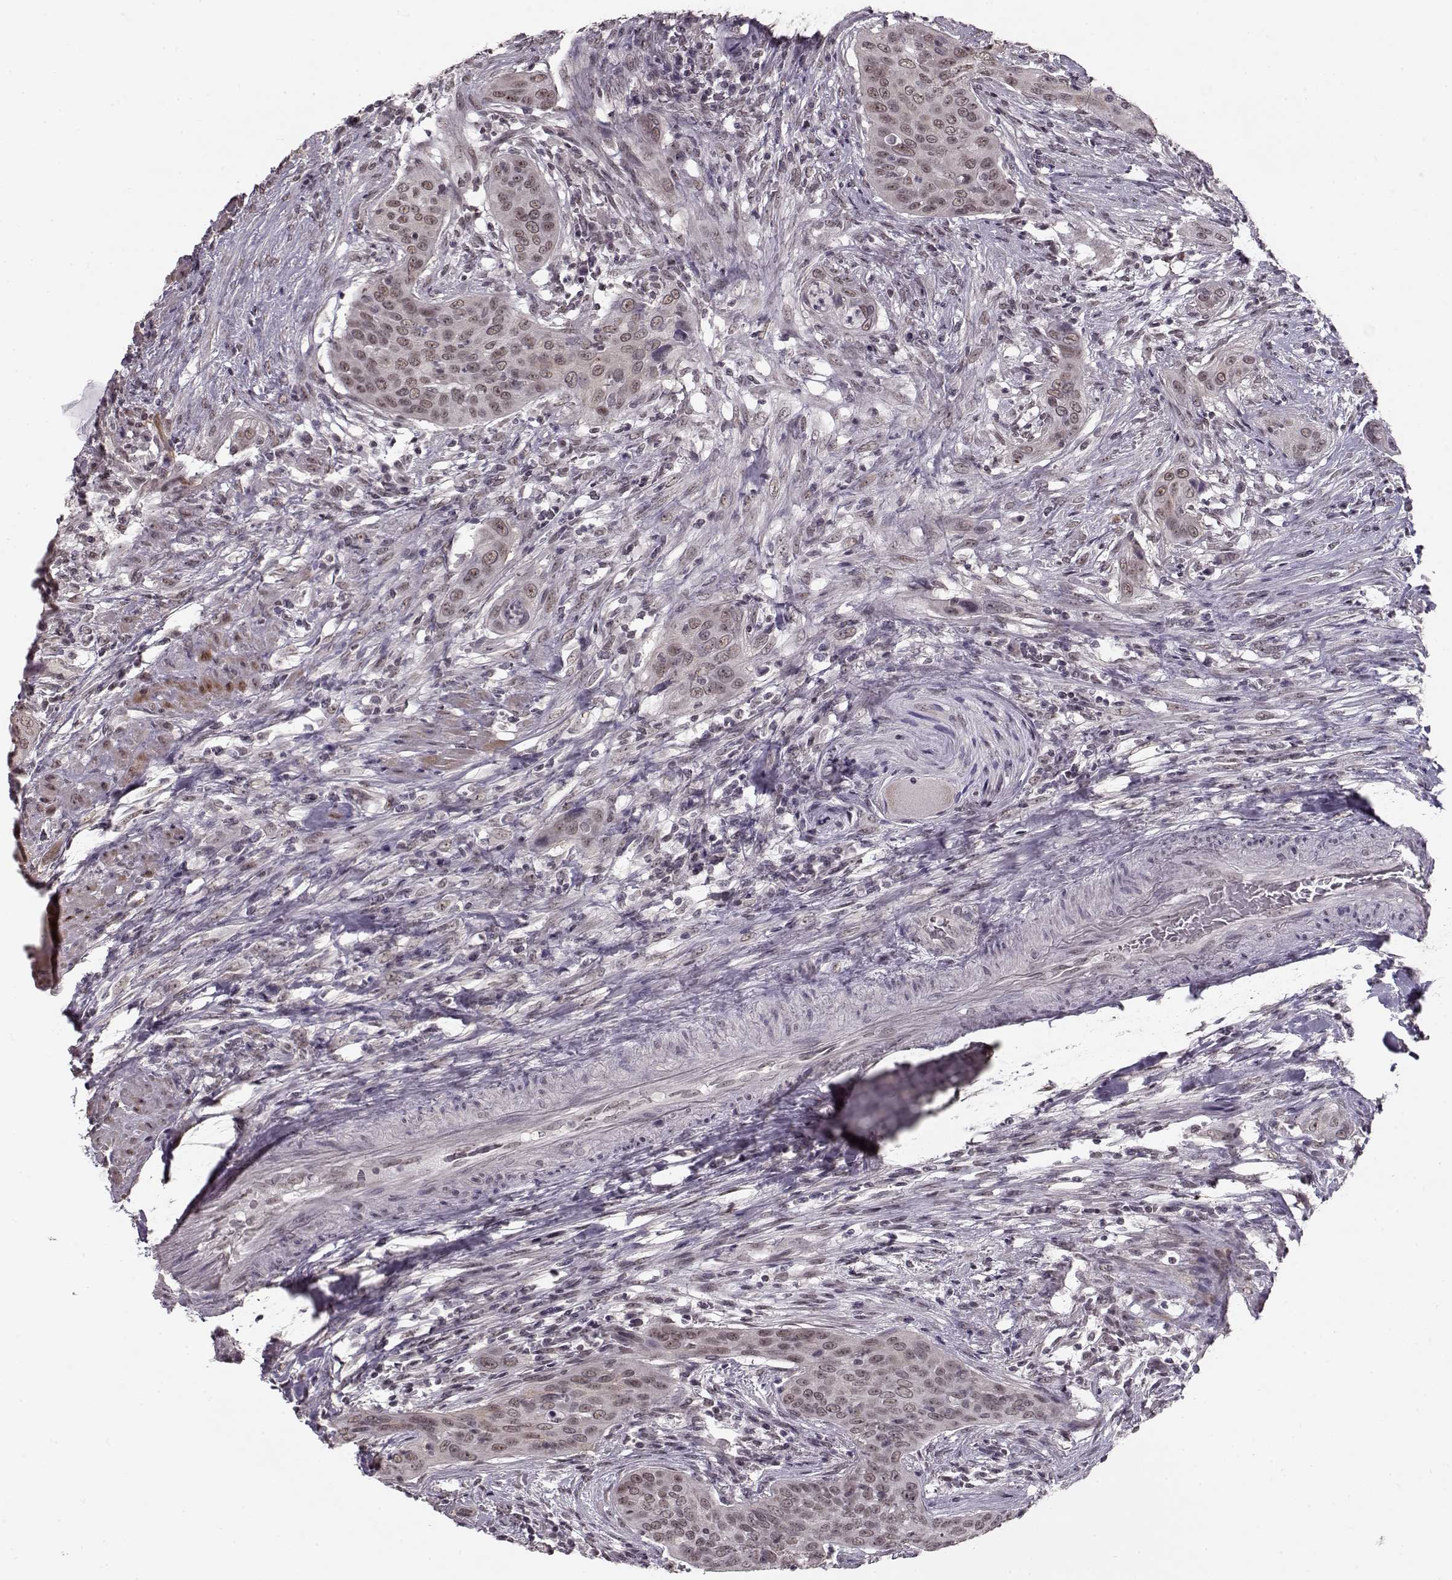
{"staining": {"intensity": "weak", "quantity": ">75%", "location": "nuclear"}, "tissue": "urothelial cancer", "cell_type": "Tumor cells", "image_type": "cancer", "snomed": [{"axis": "morphology", "description": "Urothelial carcinoma, High grade"}, {"axis": "topography", "description": "Urinary bladder"}], "caption": "Tumor cells reveal weak nuclear expression in approximately >75% of cells in urothelial carcinoma (high-grade).", "gene": "PCP4", "patient": {"sex": "male", "age": 82}}